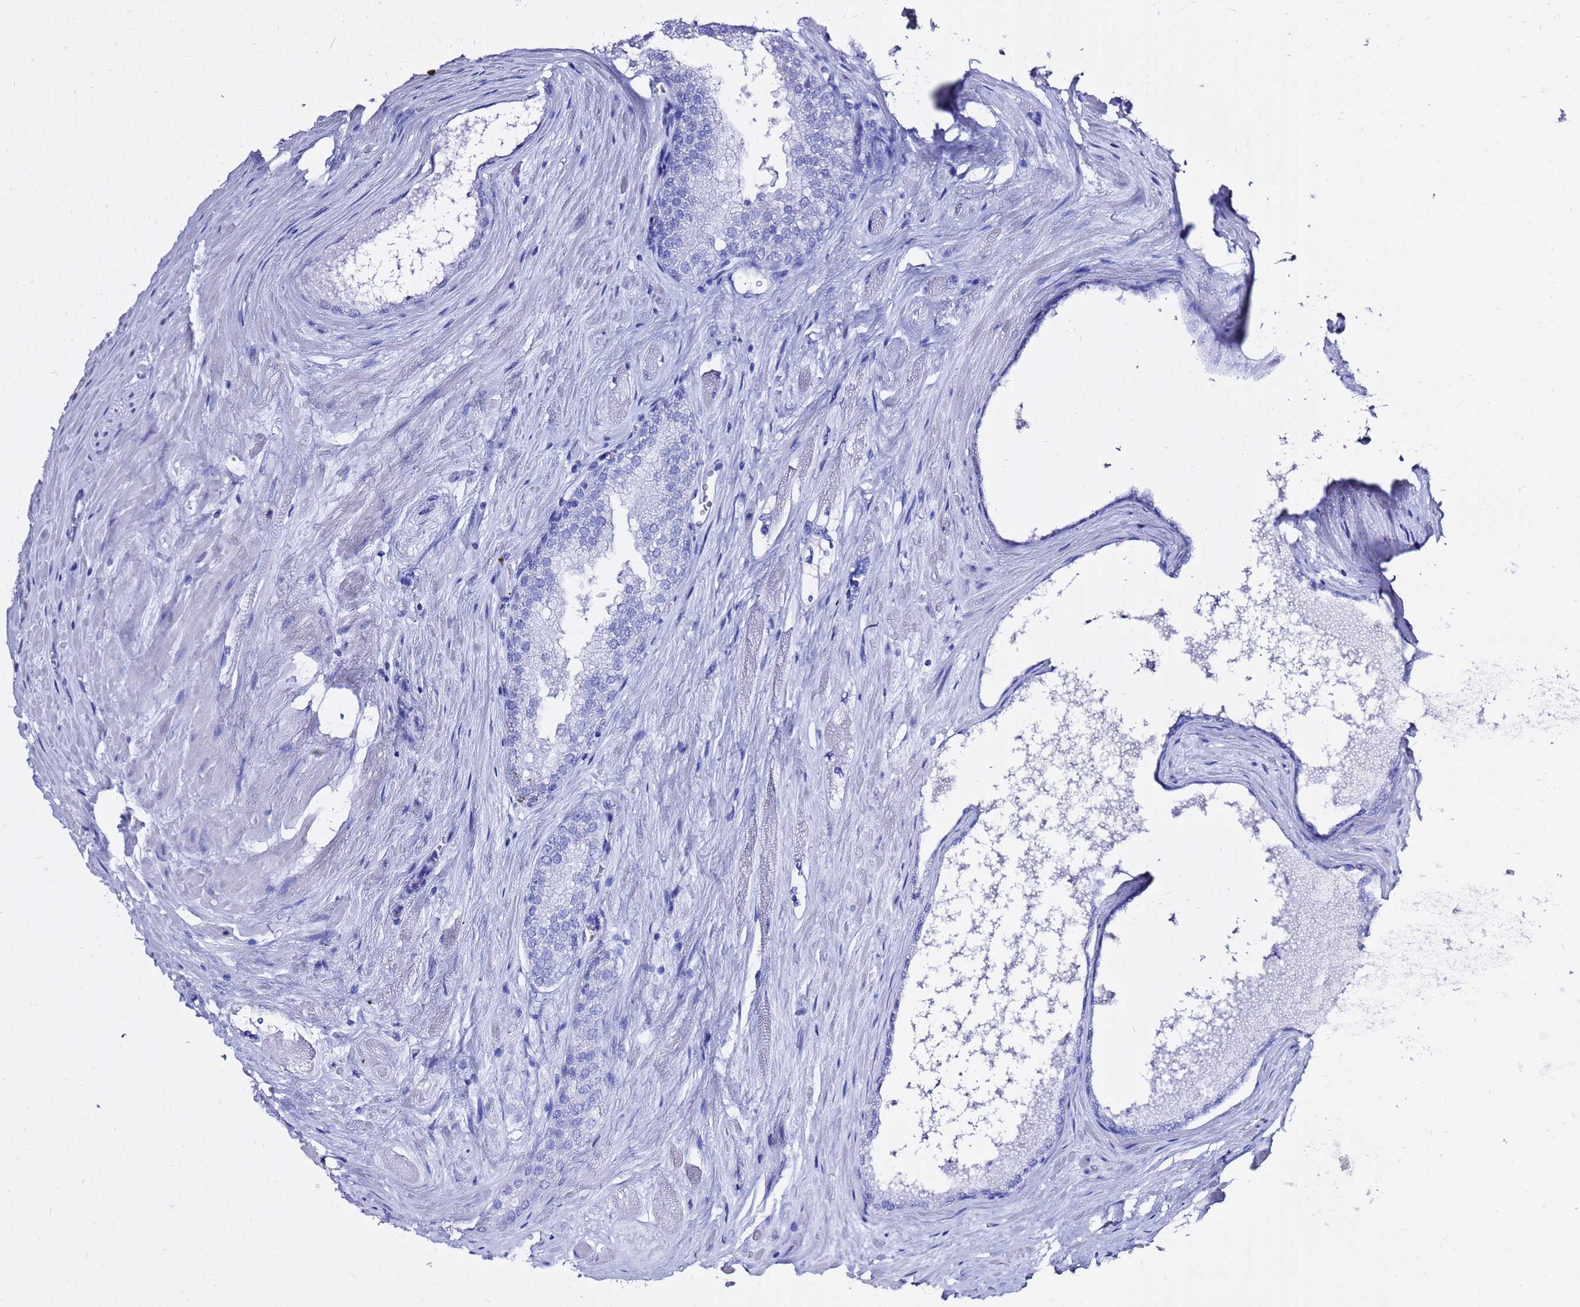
{"staining": {"intensity": "negative", "quantity": "none", "location": "none"}, "tissue": "prostate cancer", "cell_type": "Tumor cells", "image_type": "cancer", "snomed": [{"axis": "morphology", "description": "Adenocarcinoma, Low grade"}, {"axis": "topography", "description": "Prostate"}], "caption": "Immunohistochemistry (IHC) of human prostate cancer exhibits no staining in tumor cells.", "gene": "LIPF", "patient": {"sex": "male", "age": 68}}